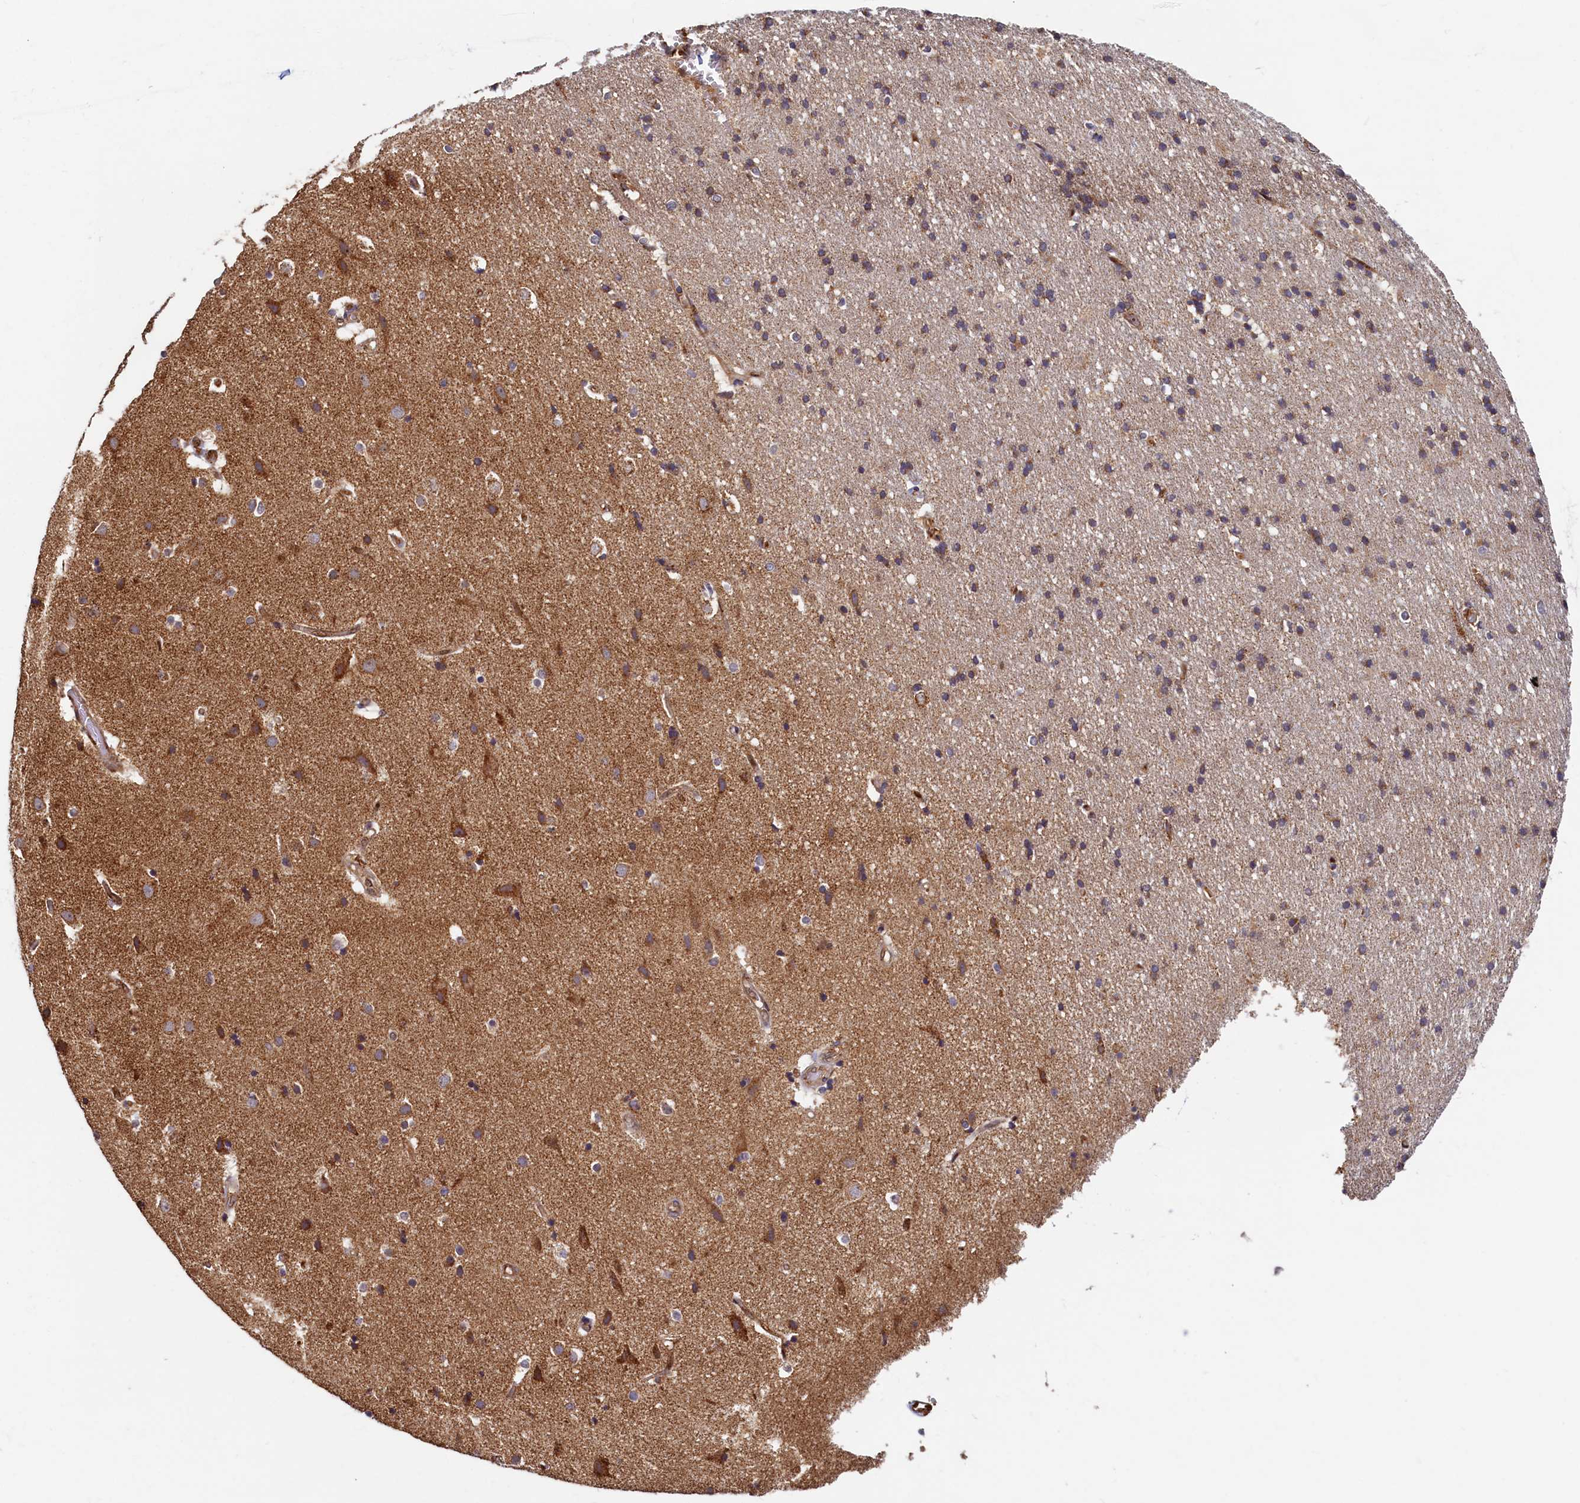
{"staining": {"intensity": "moderate", "quantity": ">75%", "location": "cytoplasmic/membranous"}, "tissue": "cerebral cortex", "cell_type": "Endothelial cells", "image_type": "normal", "snomed": [{"axis": "morphology", "description": "Normal tissue, NOS"}, {"axis": "topography", "description": "Cerebral cortex"}], "caption": "Moderate cytoplasmic/membranous protein expression is seen in approximately >75% of endothelial cells in cerebral cortex.", "gene": "NCKAP5L", "patient": {"sex": "male", "age": 54}}